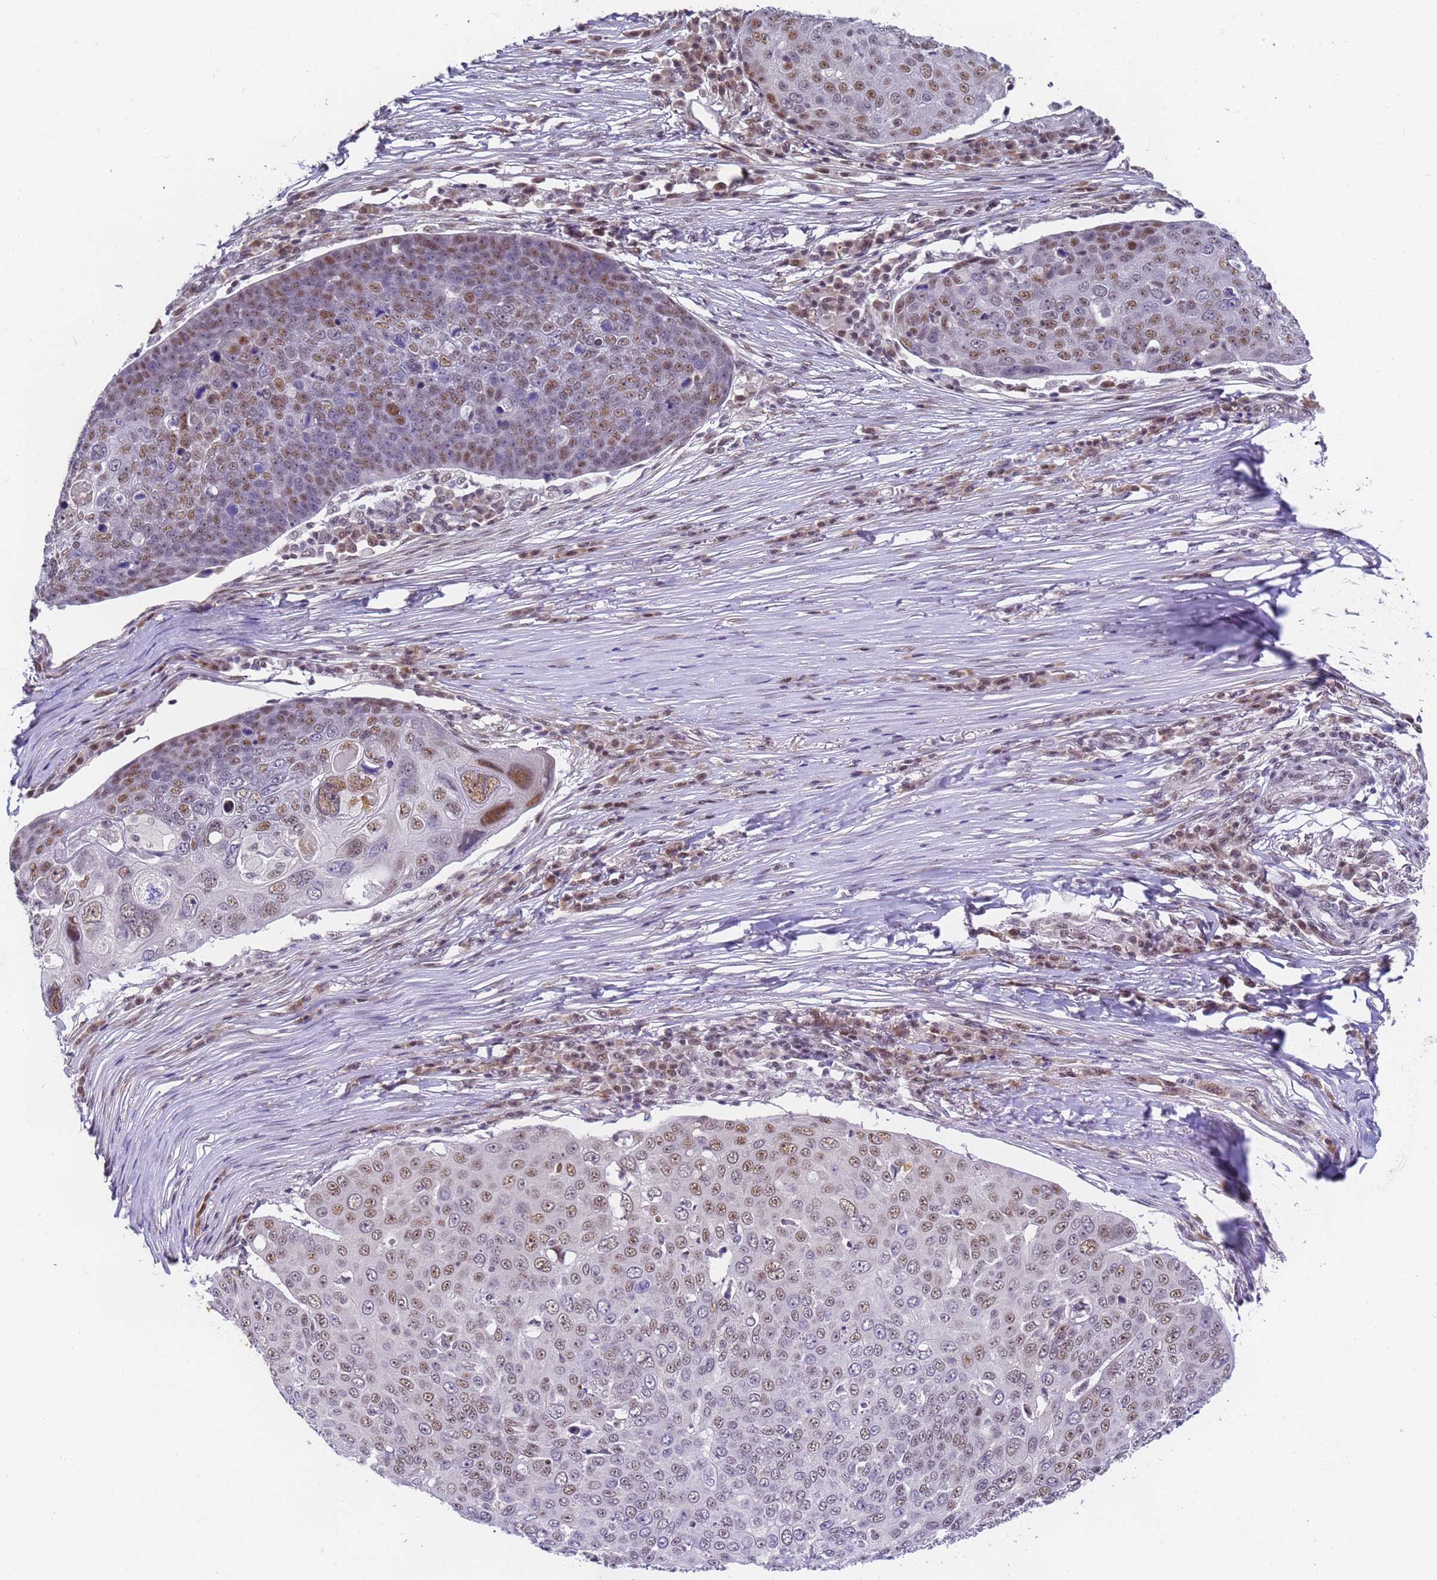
{"staining": {"intensity": "moderate", "quantity": ">75%", "location": "nuclear"}, "tissue": "skin cancer", "cell_type": "Tumor cells", "image_type": "cancer", "snomed": [{"axis": "morphology", "description": "Squamous cell carcinoma, NOS"}, {"axis": "topography", "description": "Skin"}], "caption": "This is a micrograph of IHC staining of skin squamous cell carcinoma, which shows moderate staining in the nuclear of tumor cells.", "gene": "FNBP4", "patient": {"sex": "male", "age": 71}}